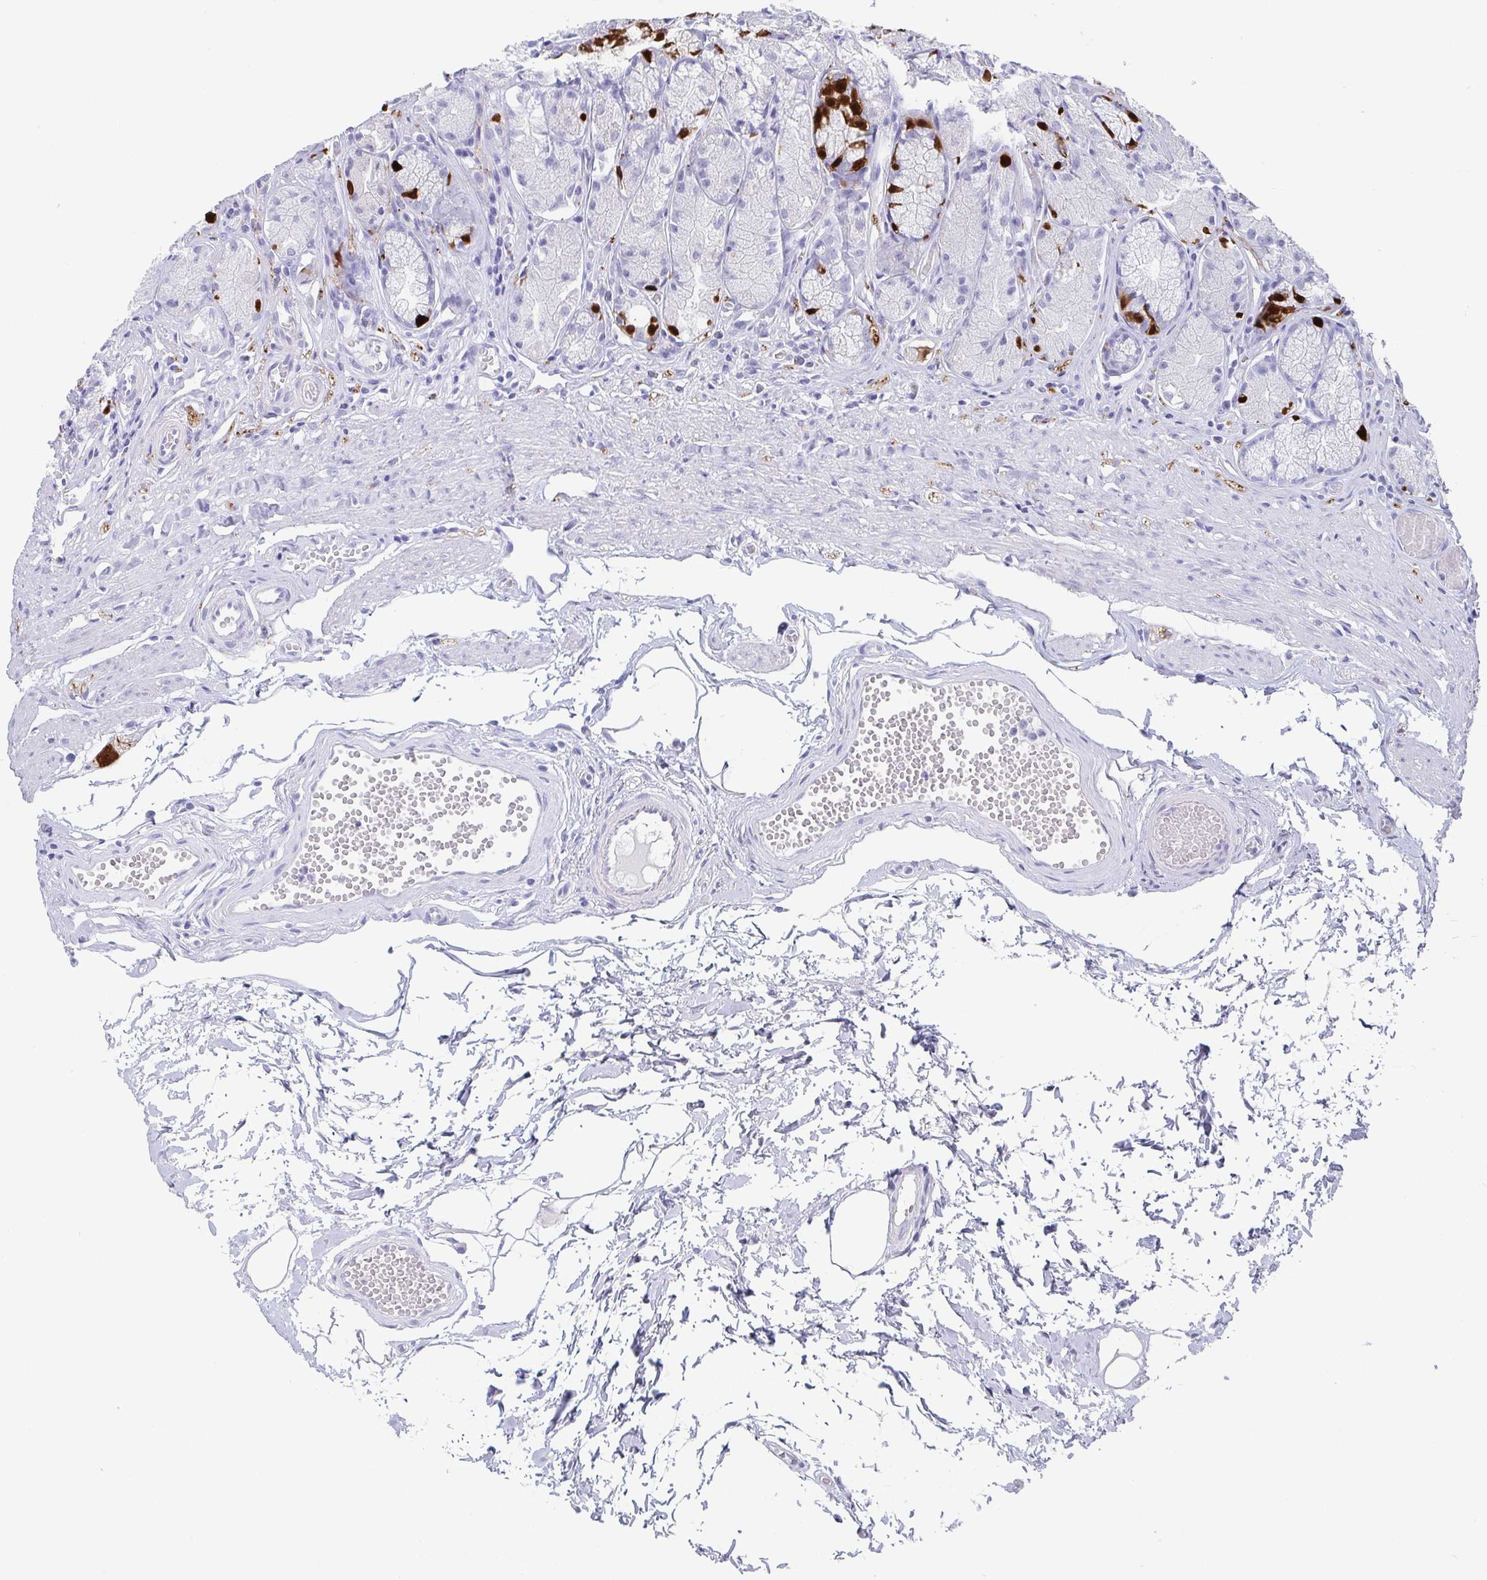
{"staining": {"intensity": "strong", "quantity": "<25%", "location": "cytoplasmic/membranous,nuclear"}, "tissue": "stomach", "cell_type": "Glandular cells", "image_type": "normal", "snomed": [{"axis": "morphology", "description": "Normal tissue, NOS"}, {"axis": "topography", "description": "Stomach"}], "caption": "Benign stomach shows strong cytoplasmic/membranous,nuclear positivity in about <25% of glandular cells.", "gene": "SCGN", "patient": {"sex": "male", "age": 70}}